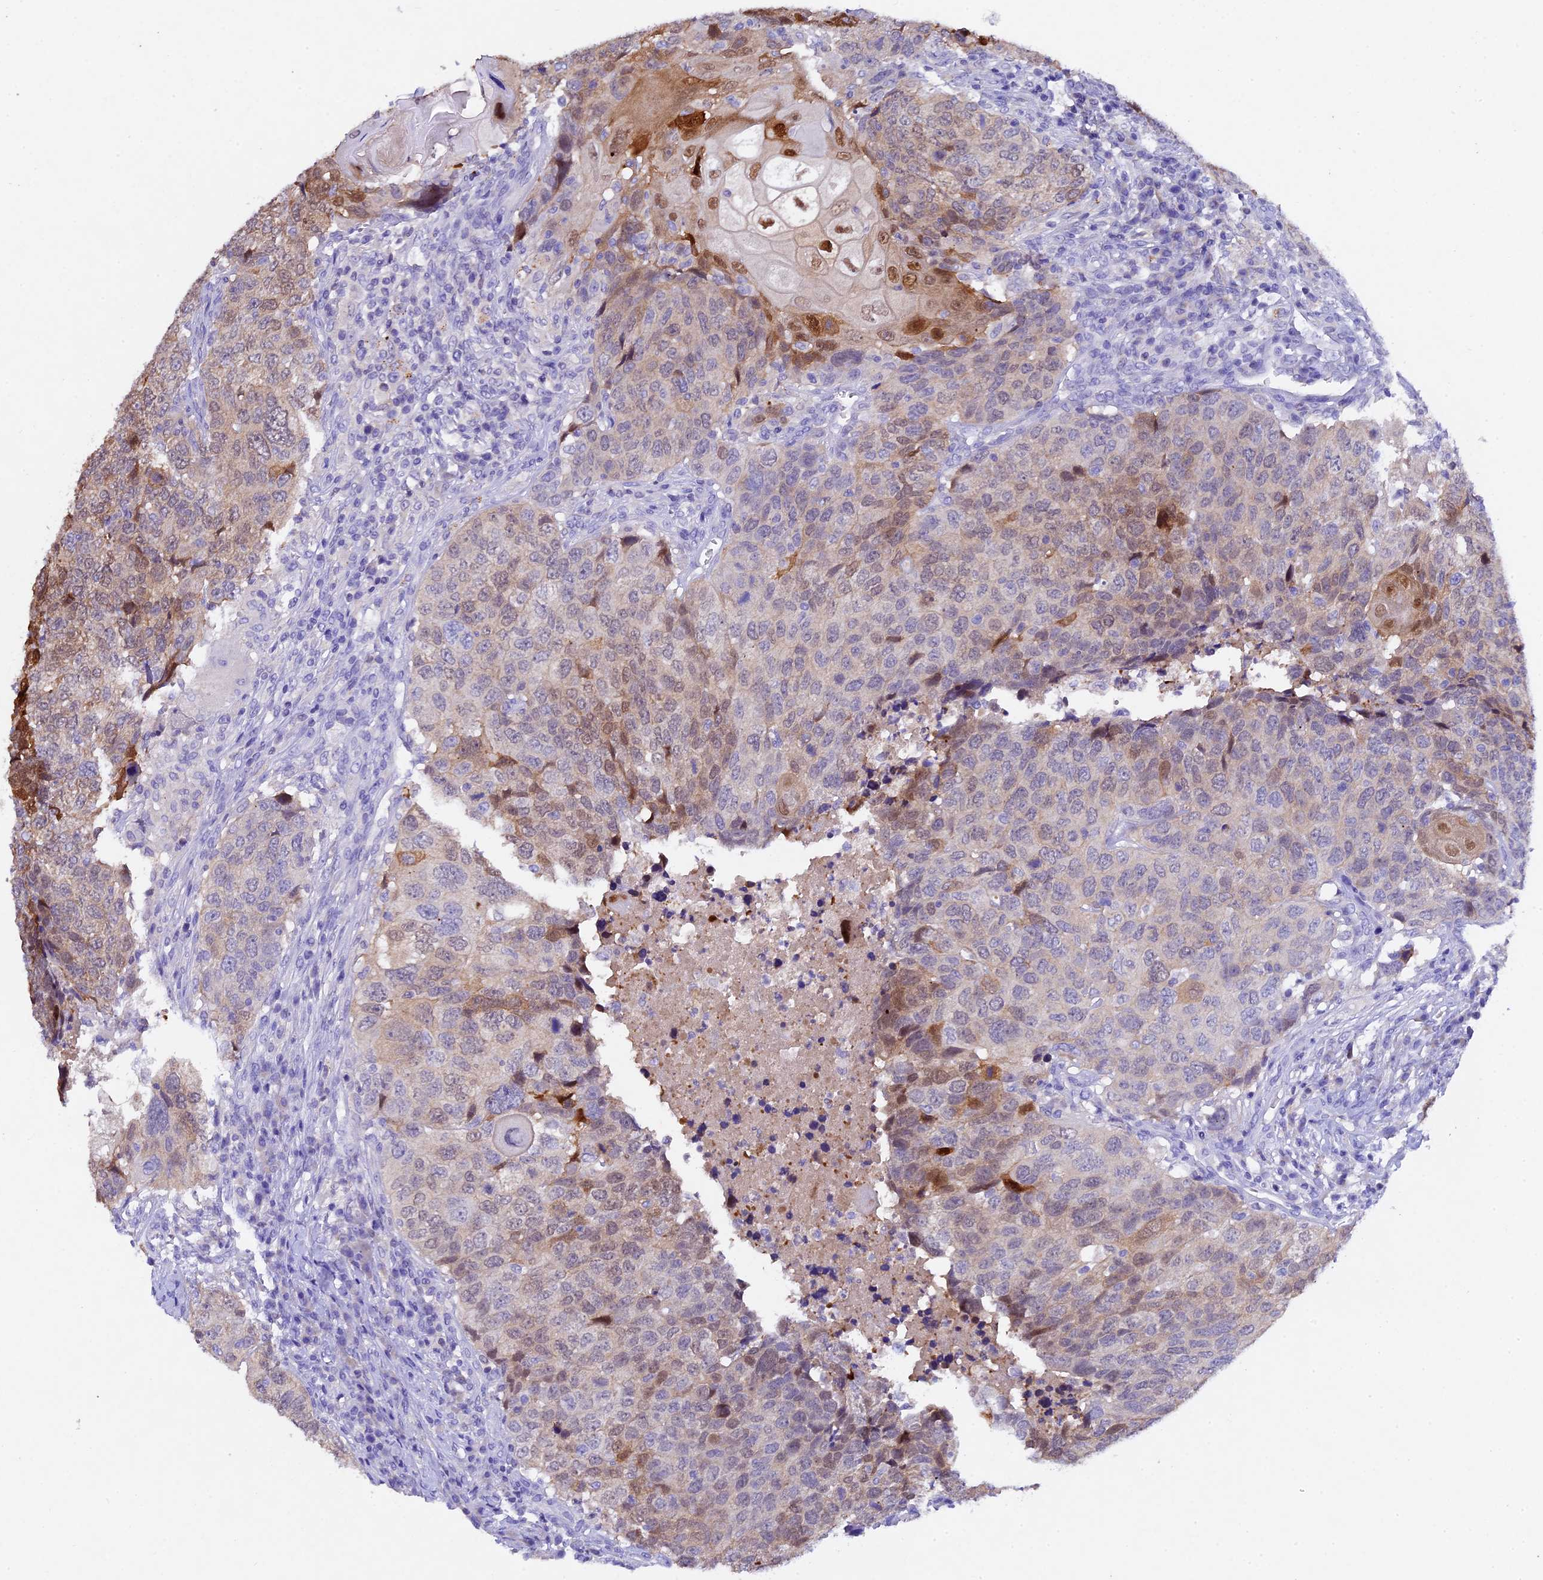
{"staining": {"intensity": "moderate", "quantity": "25%-75%", "location": "nuclear"}, "tissue": "head and neck cancer", "cell_type": "Tumor cells", "image_type": "cancer", "snomed": [{"axis": "morphology", "description": "Squamous cell carcinoma, NOS"}, {"axis": "topography", "description": "Head-Neck"}], "caption": "Immunohistochemical staining of head and neck cancer shows moderate nuclear protein staining in approximately 25%-75% of tumor cells.", "gene": "TGDS", "patient": {"sex": "male", "age": 66}}